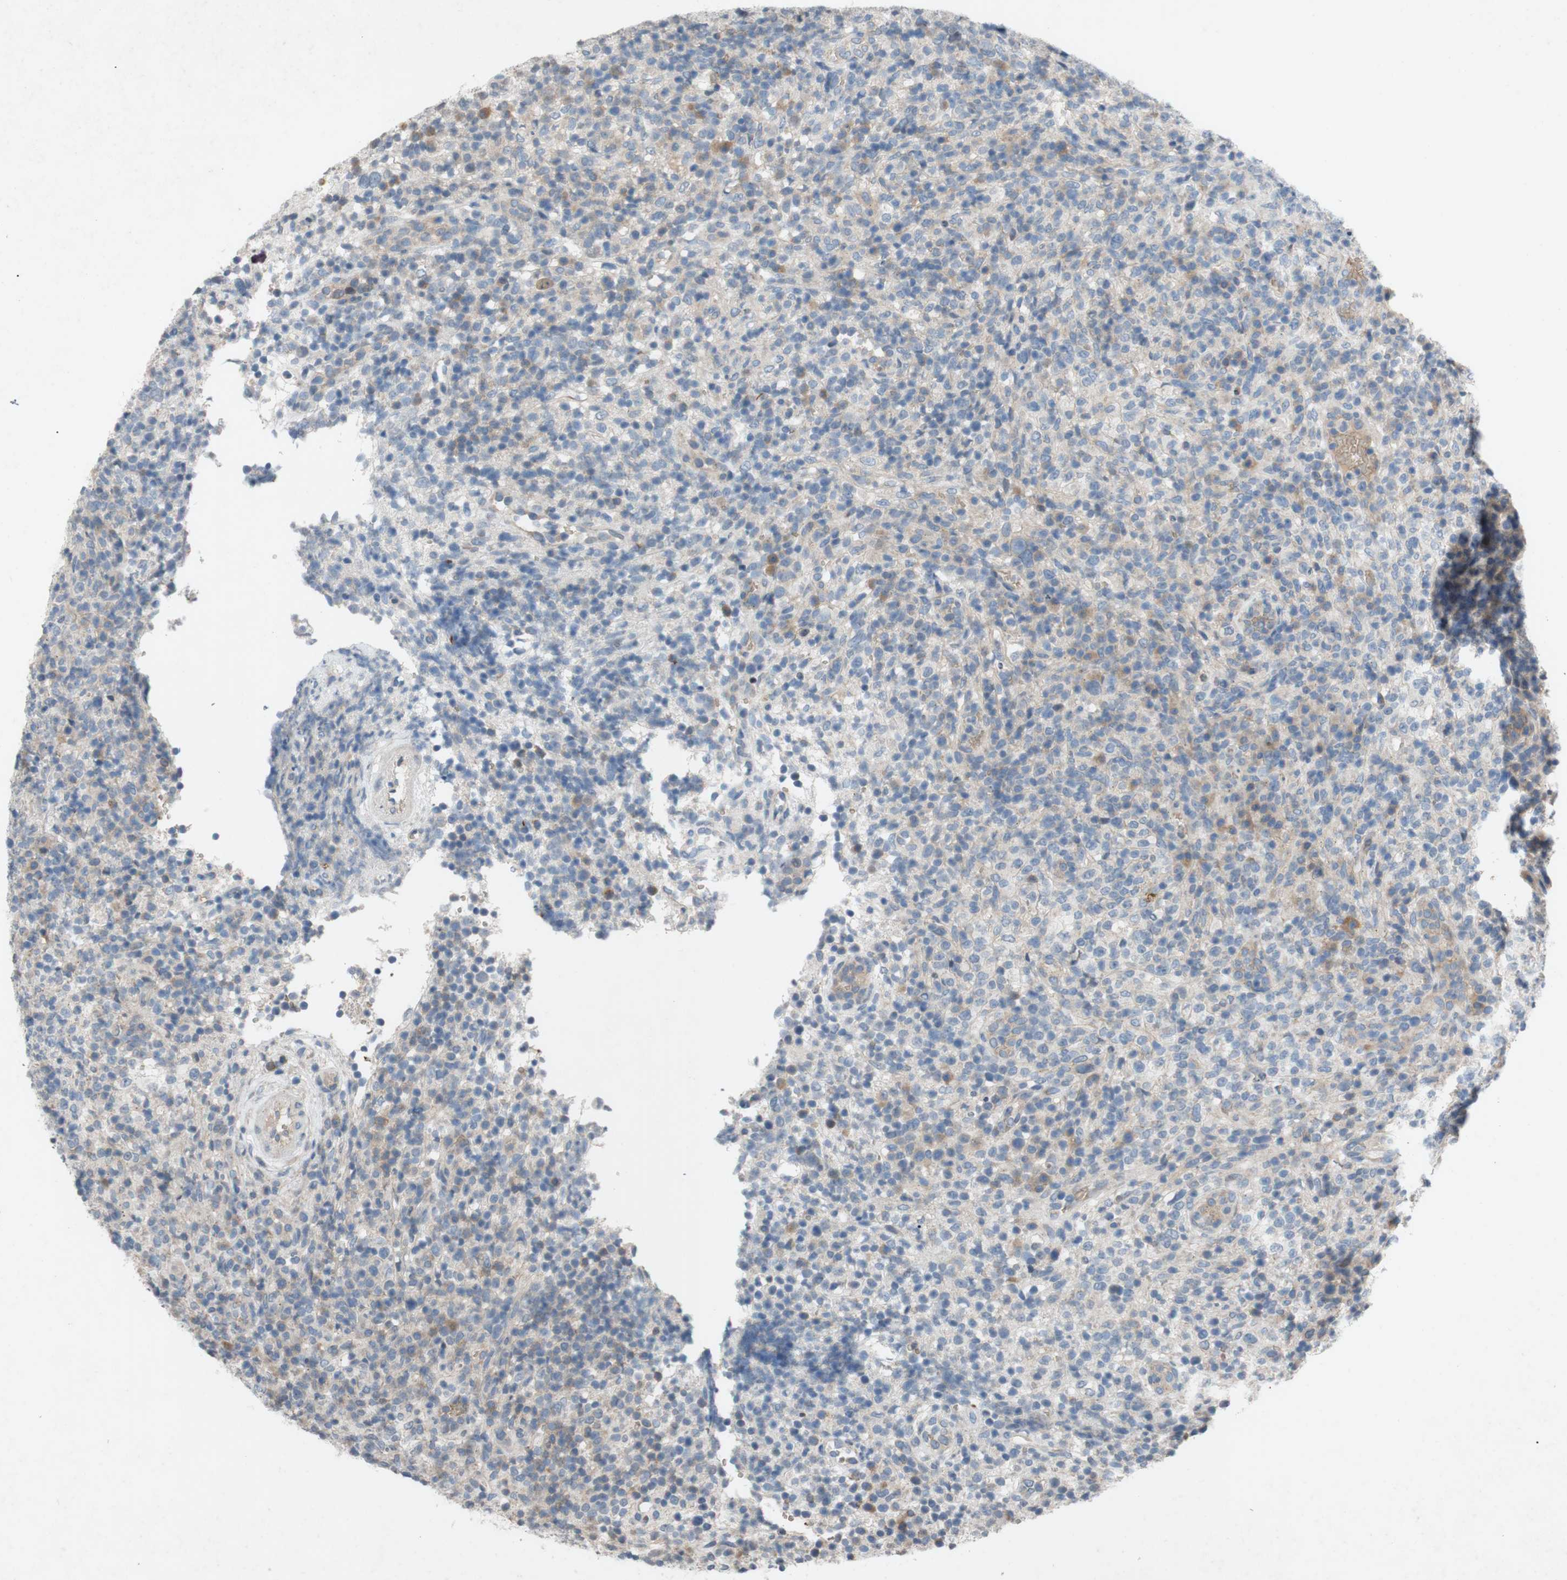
{"staining": {"intensity": "negative", "quantity": "none", "location": "none"}, "tissue": "lymphoma", "cell_type": "Tumor cells", "image_type": "cancer", "snomed": [{"axis": "morphology", "description": "Malignant lymphoma, non-Hodgkin's type, High grade"}, {"axis": "topography", "description": "Lymph node"}], "caption": "Immunohistochemical staining of lymphoma reveals no significant staining in tumor cells. (DAB (3,3'-diaminobenzidine) IHC, high magnification).", "gene": "ADD2", "patient": {"sex": "female", "age": 76}}